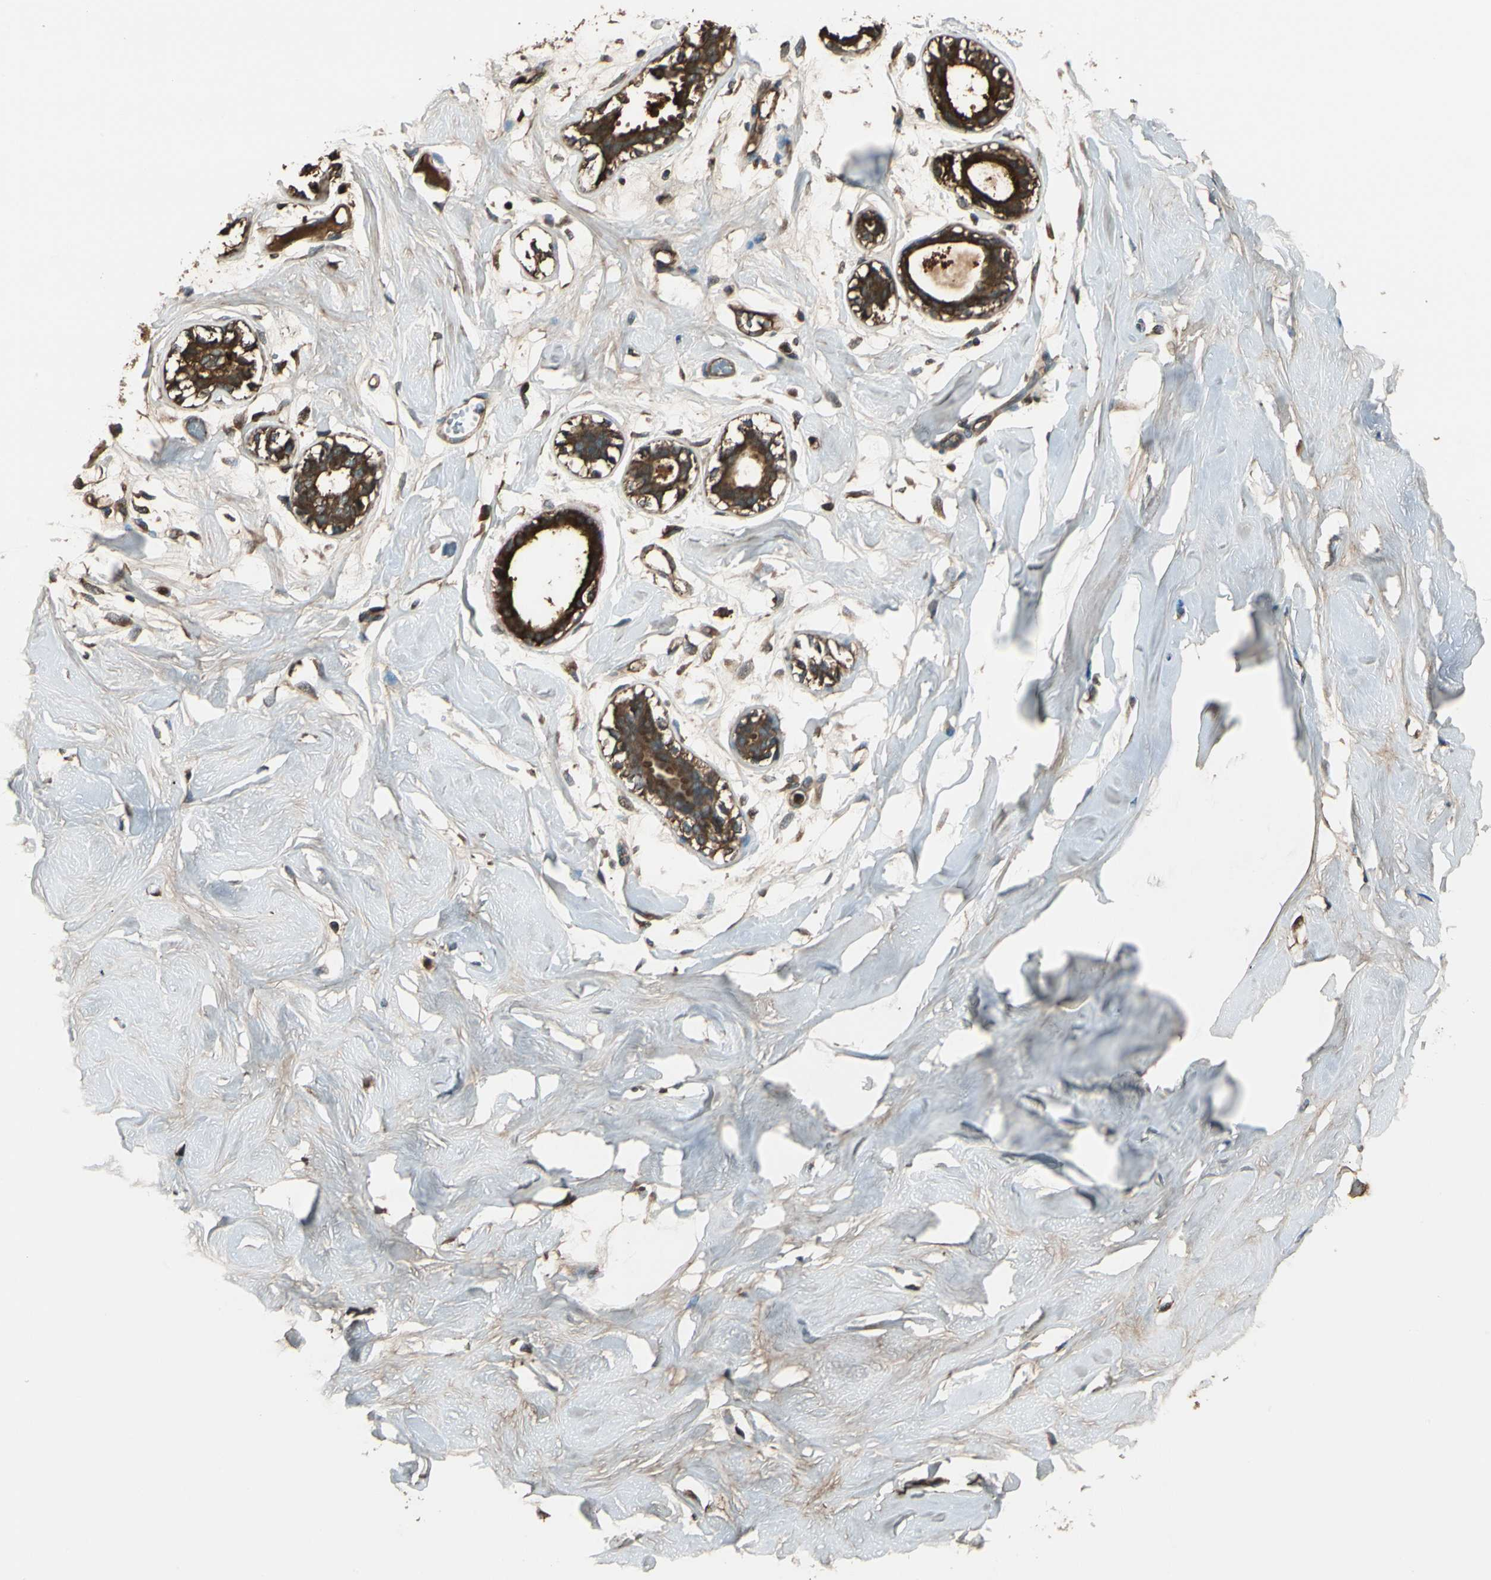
{"staining": {"intensity": "strong", "quantity": ">75%", "location": "cytoplasmic/membranous"}, "tissue": "breast", "cell_type": "Adipocytes", "image_type": "normal", "snomed": [{"axis": "morphology", "description": "Normal tissue, NOS"}, {"axis": "topography", "description": "Breast"}, {"axis": "topography", "description": "Soft tissue"}], "caption": "This histopathology image shows benign breast stained with immunohistochemistry to label a protein in brown. The cytoplasmic/membranous of adipocytes show strong positivity for the protein. Nuclei are counter-stained blue.", "gene": "STX11", "patient": {"sex": "female", "age": 25}}